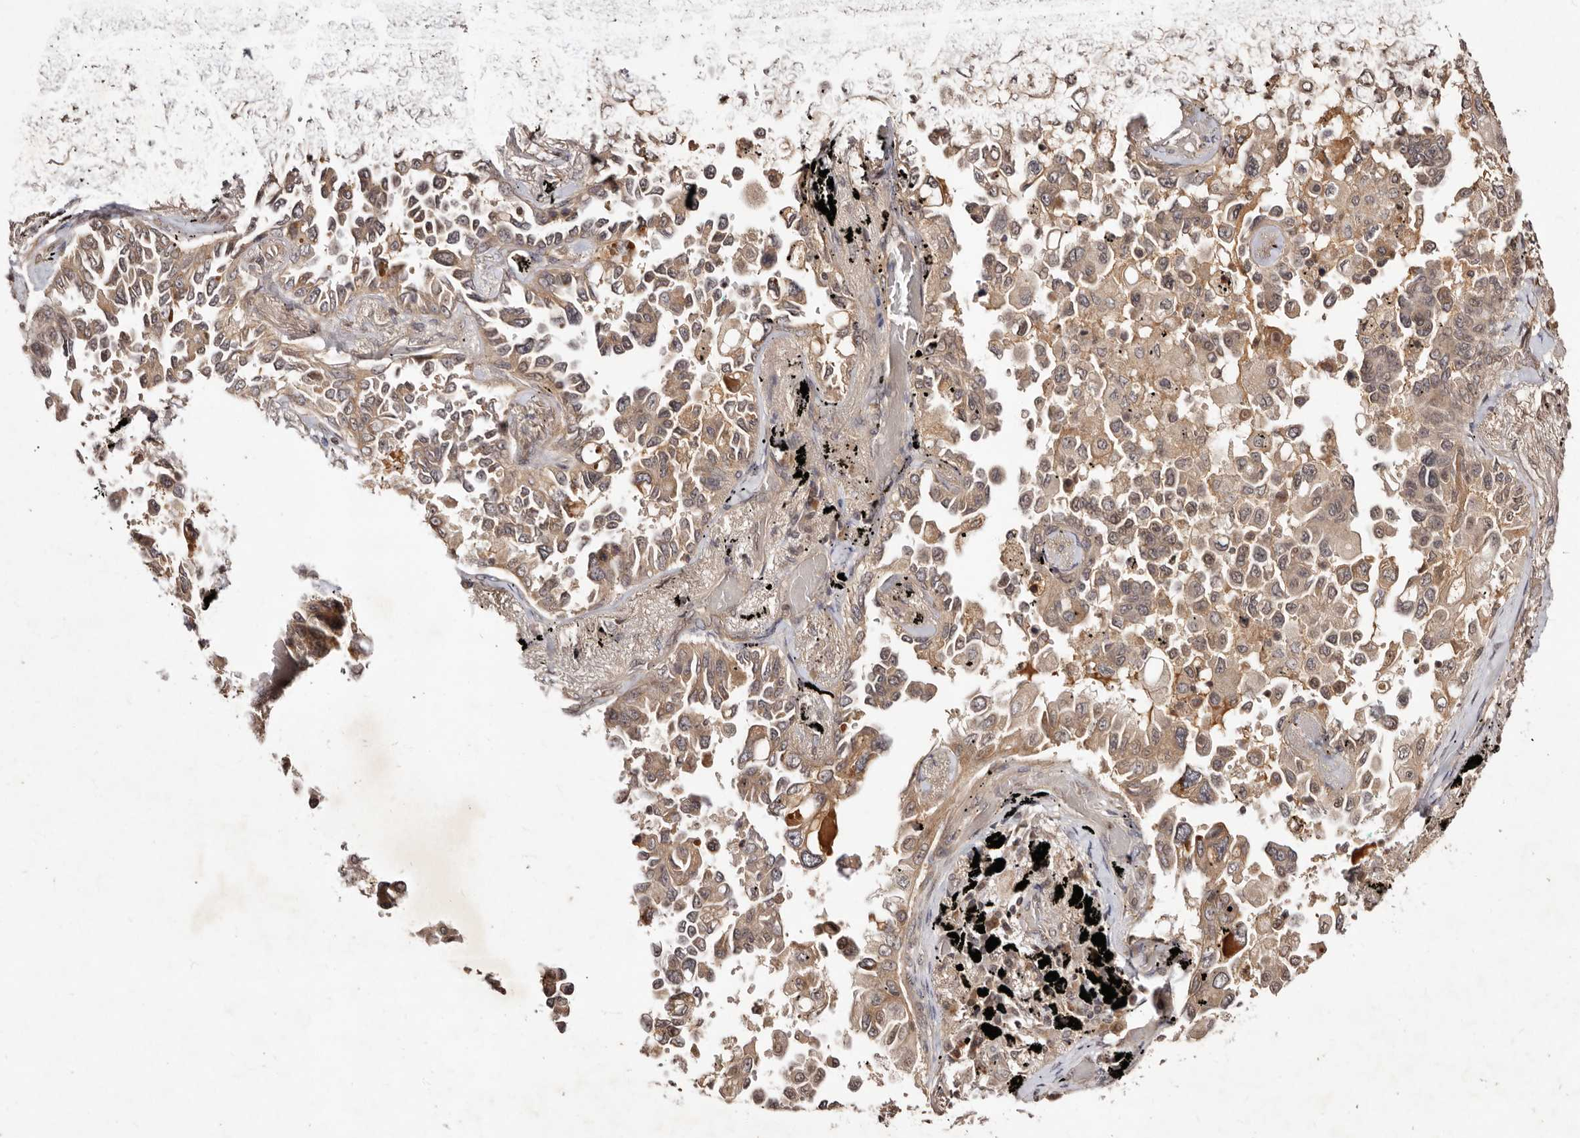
{"staining": {"intensity": "moderate", "quantity": ">75%", "location": "cytoplasmic/membranous"}, "tissue": "lung cancer", "cell_type": "Tumor cells", "image_type": "cancer", "snomed": [{"axis": "morphology", "description": "Adenocarcinoma, NOS"}, {"axis": "topography", "description": "Lung"}], "caption": "A histopathology image of human lung cancer (adenocarcinoma) stained for a protein exhibits moderate cytoplasmic/membranous brown staining in tumor cells.", "gene": "LCORL", "patient": {"sex": "female", "age": 67}}